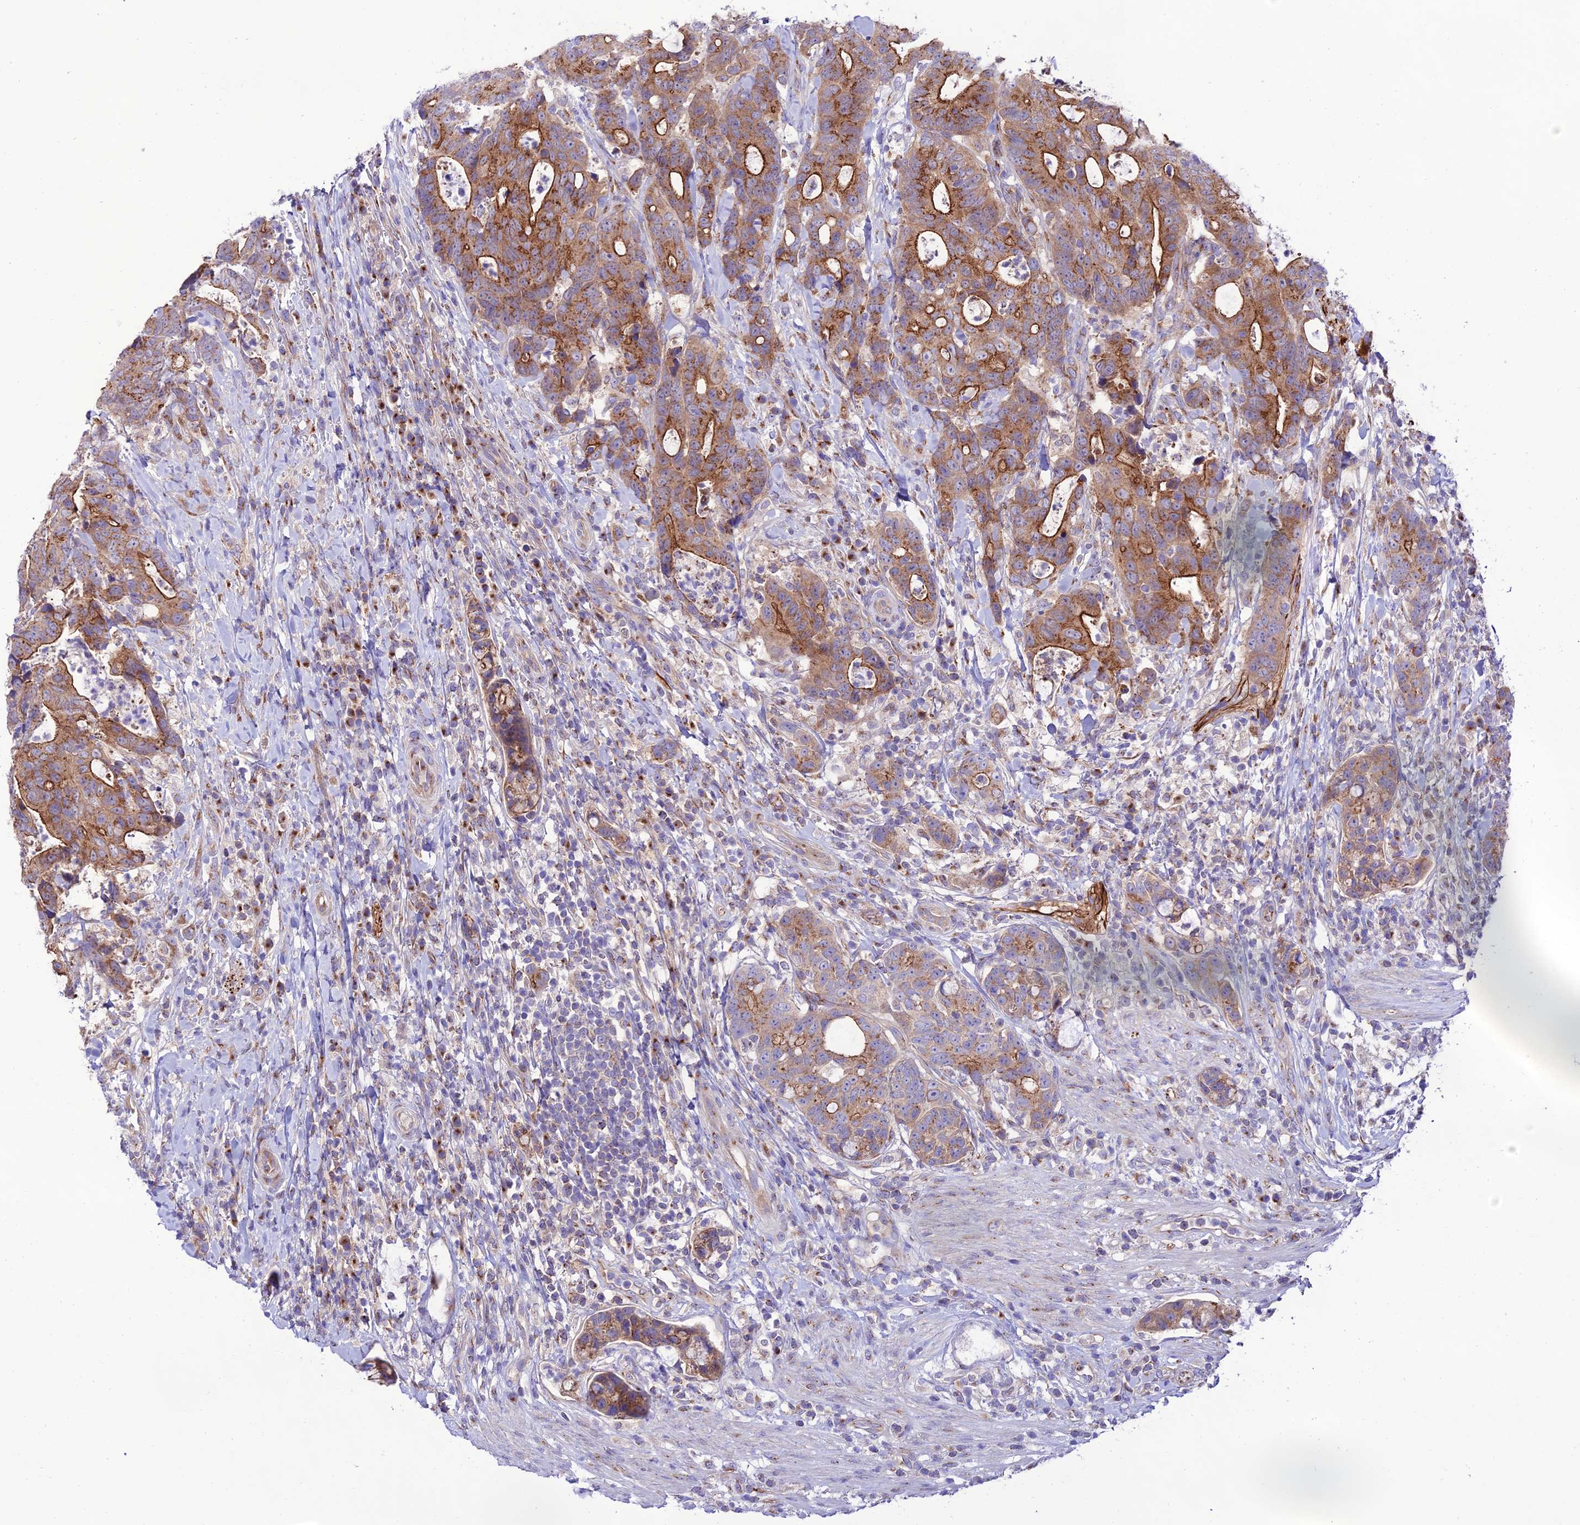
{"staining": {"intensity": "strong", "quantity": ">75%", "location": "cytoplasmic/membranous"}, "tissue": "colorectal cancer", "cell_type": "Tumor cells", "image_type": "cancer", "snomed": [{"axis": "morphology", "description": "Adenocarcinoma, NOS"}, {"axis": "topography", "description": "Colon"}], "caption": "The photomicrograph shows immunohistochemical staining of colorectal adenocarcinoma. There is strong cytoplasmic/membranous positivity is seen in approximately >75% of tumor cells.", "gene": "LACTB2", "patient": {"sex": "female", "age": 82}}